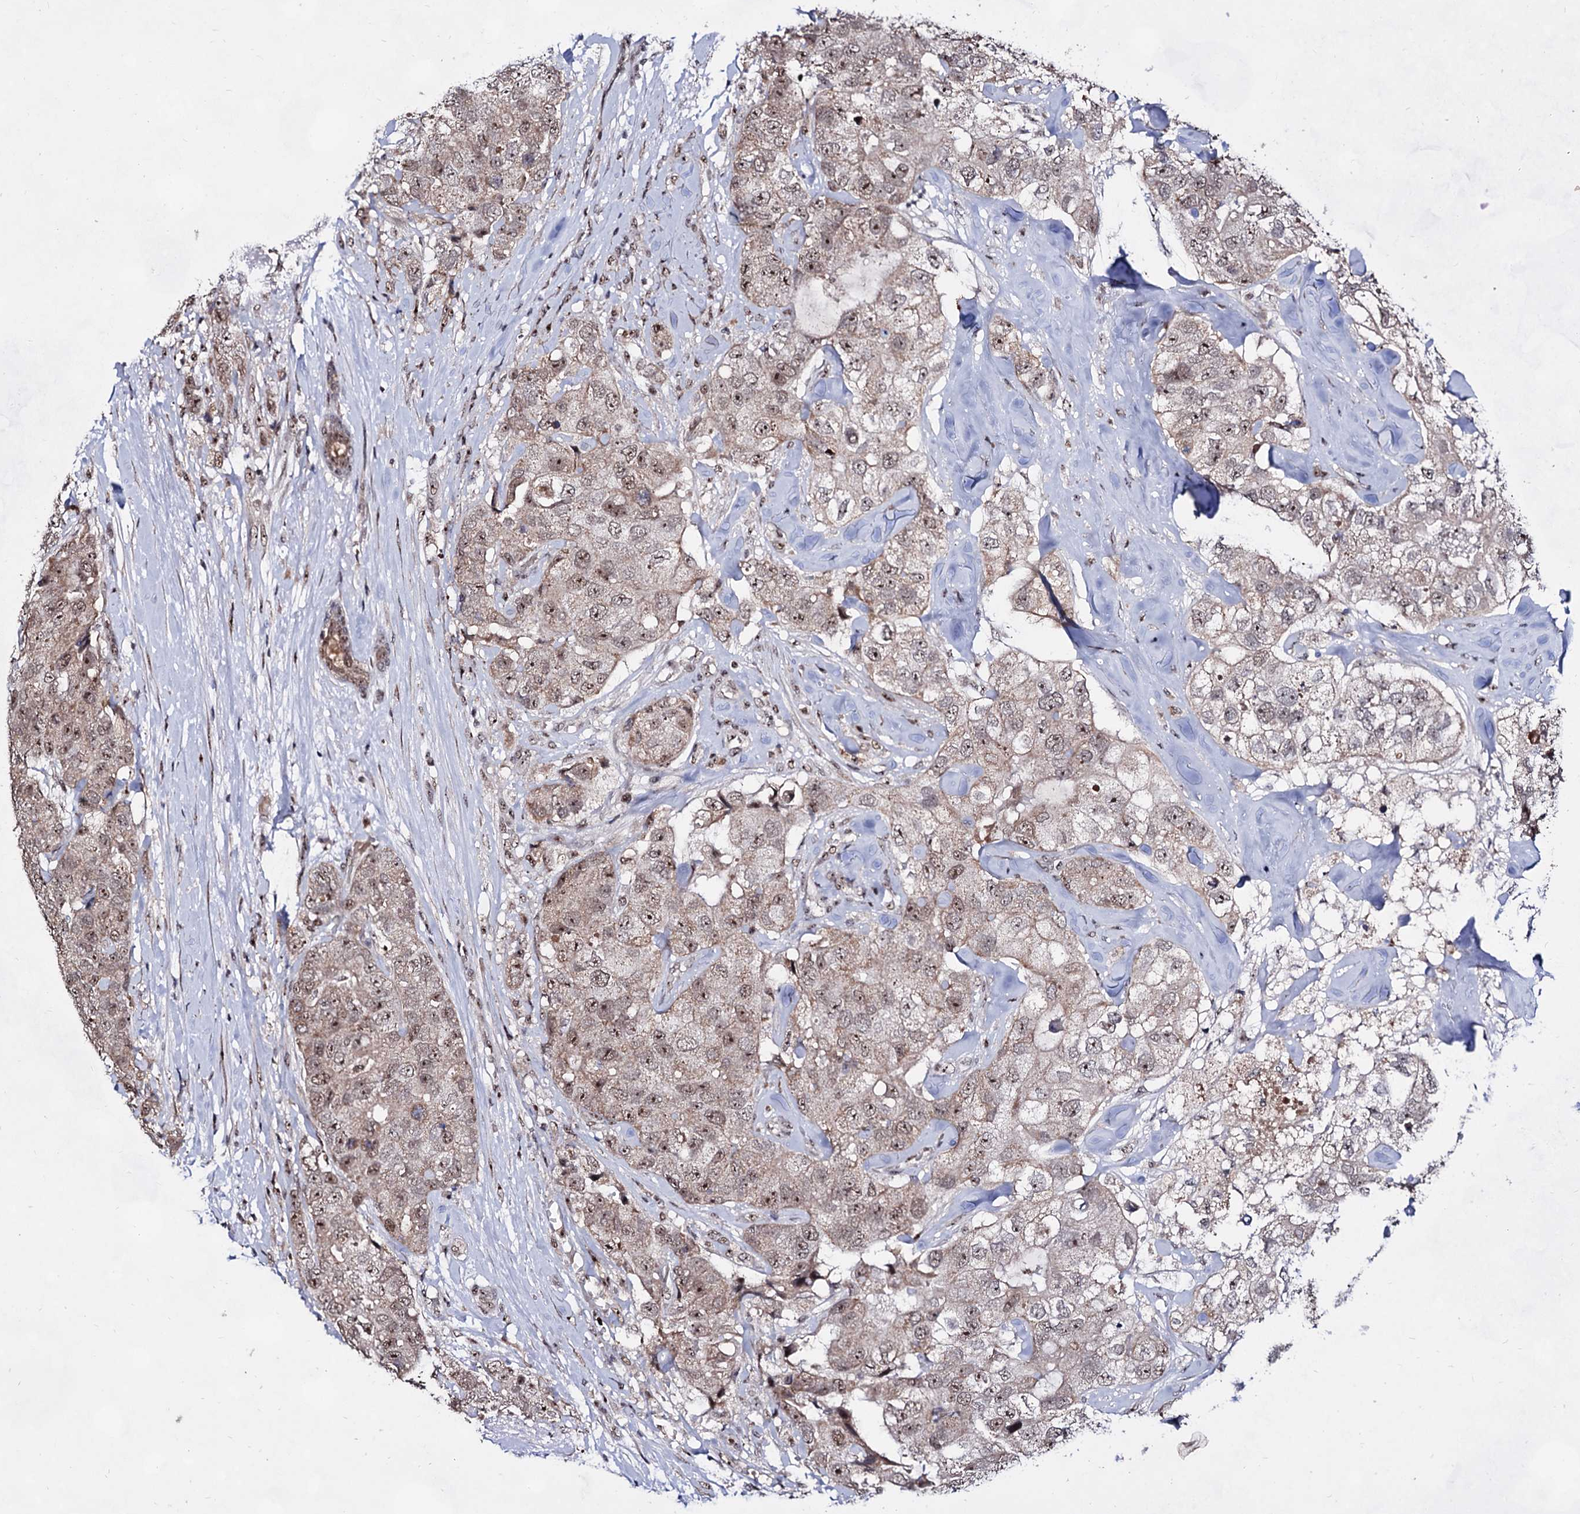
{"staining": {"intensity": "strong", "quantity": ">75%", "location": "nuclear"}, "tissue": "breast cancer", "cell_type": "Tumor cells", "image_type": "cancer", "snomed": [{"axis": "morphology", "description": "Duct carcinoma"}, {"axis": "topography", "description": "Breast"}], "caption": "Immunohistochemistry (IHC) image of neoplastic tissue: human breast cancer (intraductal carcinoma) stained using immunohistochemistry (IHC) exhibits high levels of strong protein expression localized specifically in the nuclear of tumor cells, appearing as a nuclear brown color.", "gene": "EXOSC10", "patient": {"sex": "female", "age": 62}}